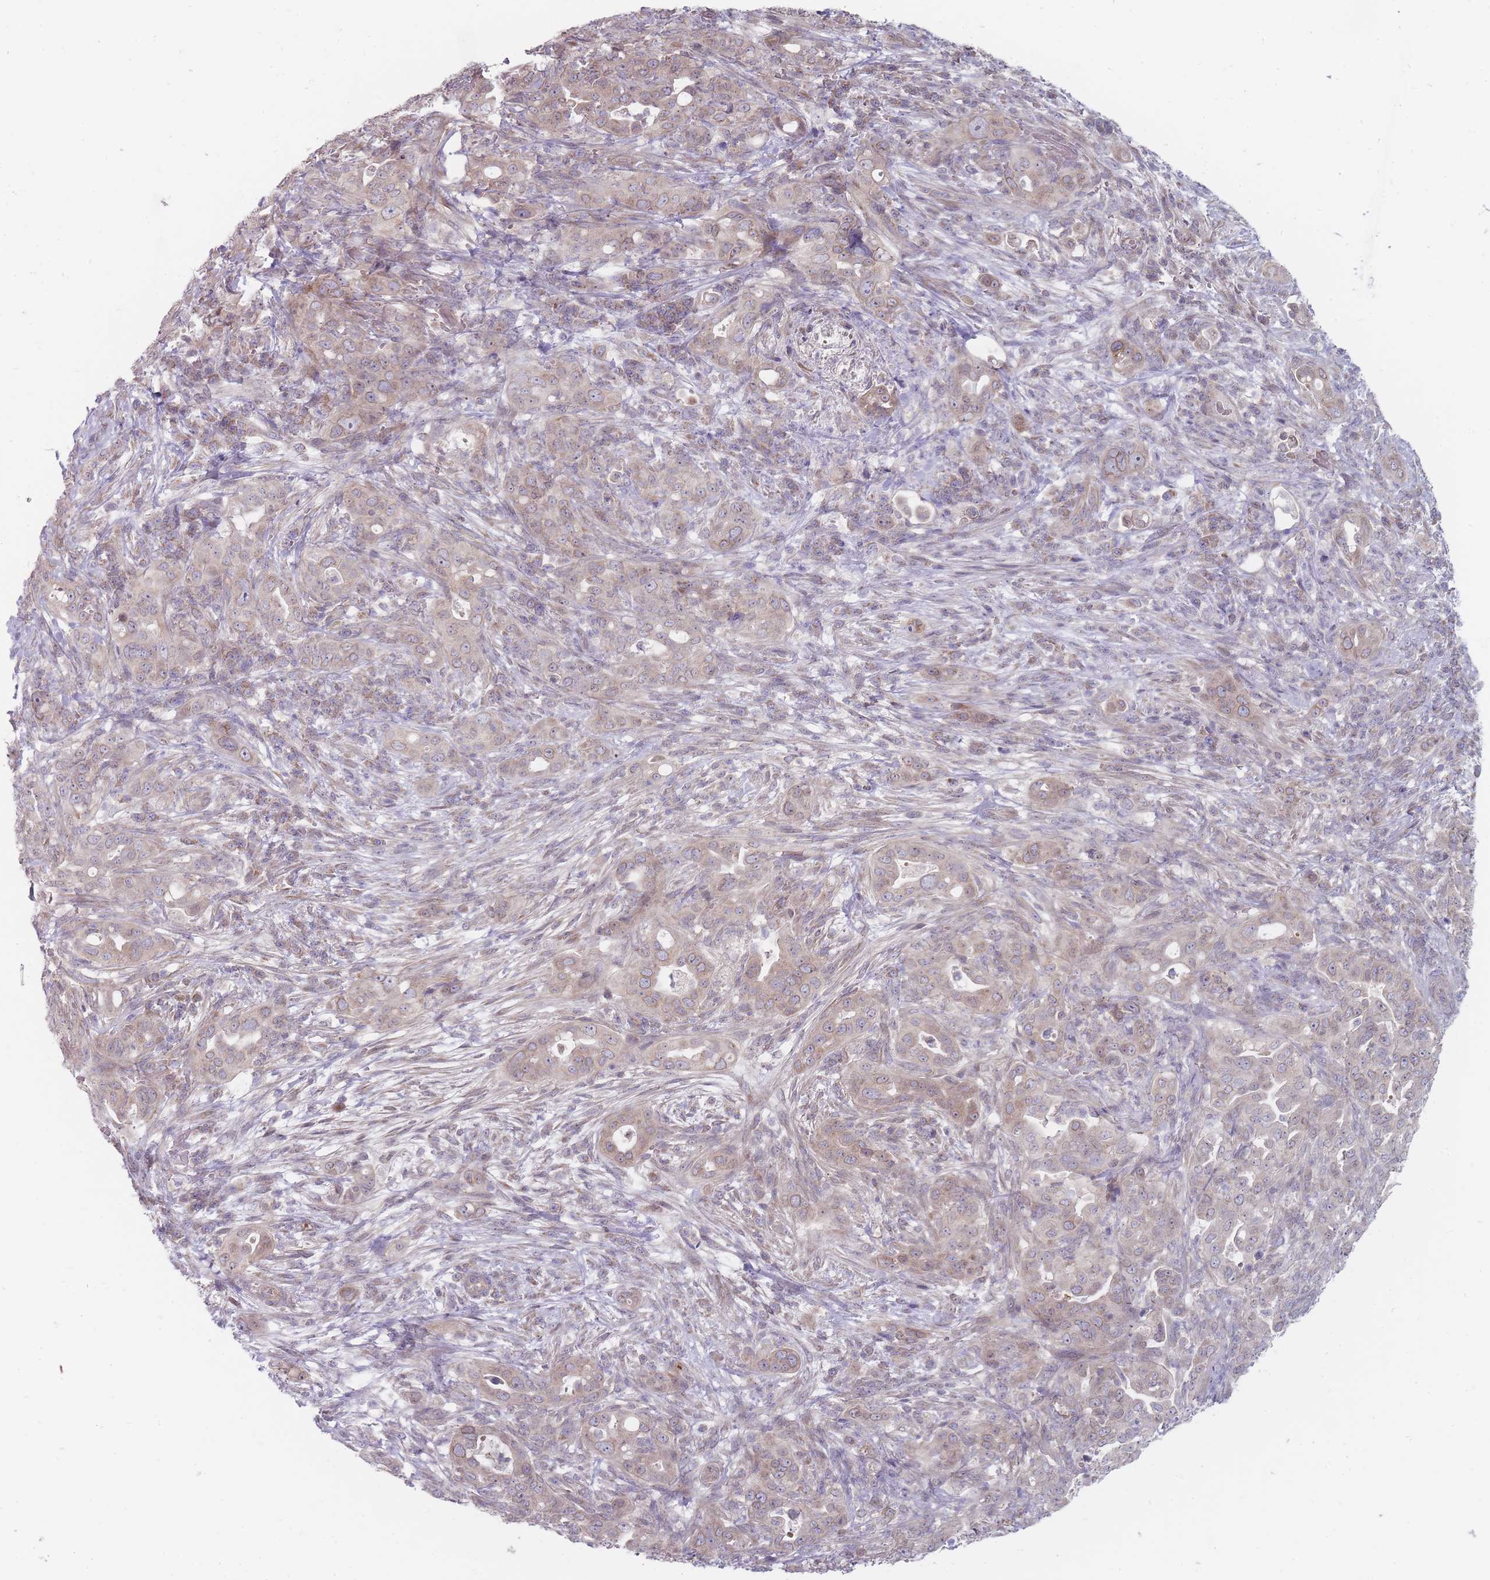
{"staining": {"intensity": "weak", "quantity": "25%-75%", "location": "cytoplasmic/membranous"}, "tissue": "pancreatic cancer", "cell_type": "Tumor cells", "image_type": "cancer", "snomed": [{"axis": "morphology", "description": "Normal tissue, NOS"}, {"axis": "morphology", "description": "Adenocarcinoma, NOS"}, {"axis": "topography", "description": "Lymph node"}, {"axis": "topography", "description": "Pancreas"}], "caption": "The histopathology image demonstrates a brown stain indicating the presence of a protein in the cytoplasmic/membranous of tumor cells in pancreatic cancer (adenocarcinoma). The protein is shown in brown color, while the nuclei are stained blue.", "gene": "PCDH12", "patient": {"sex": "female", "age": 67}}